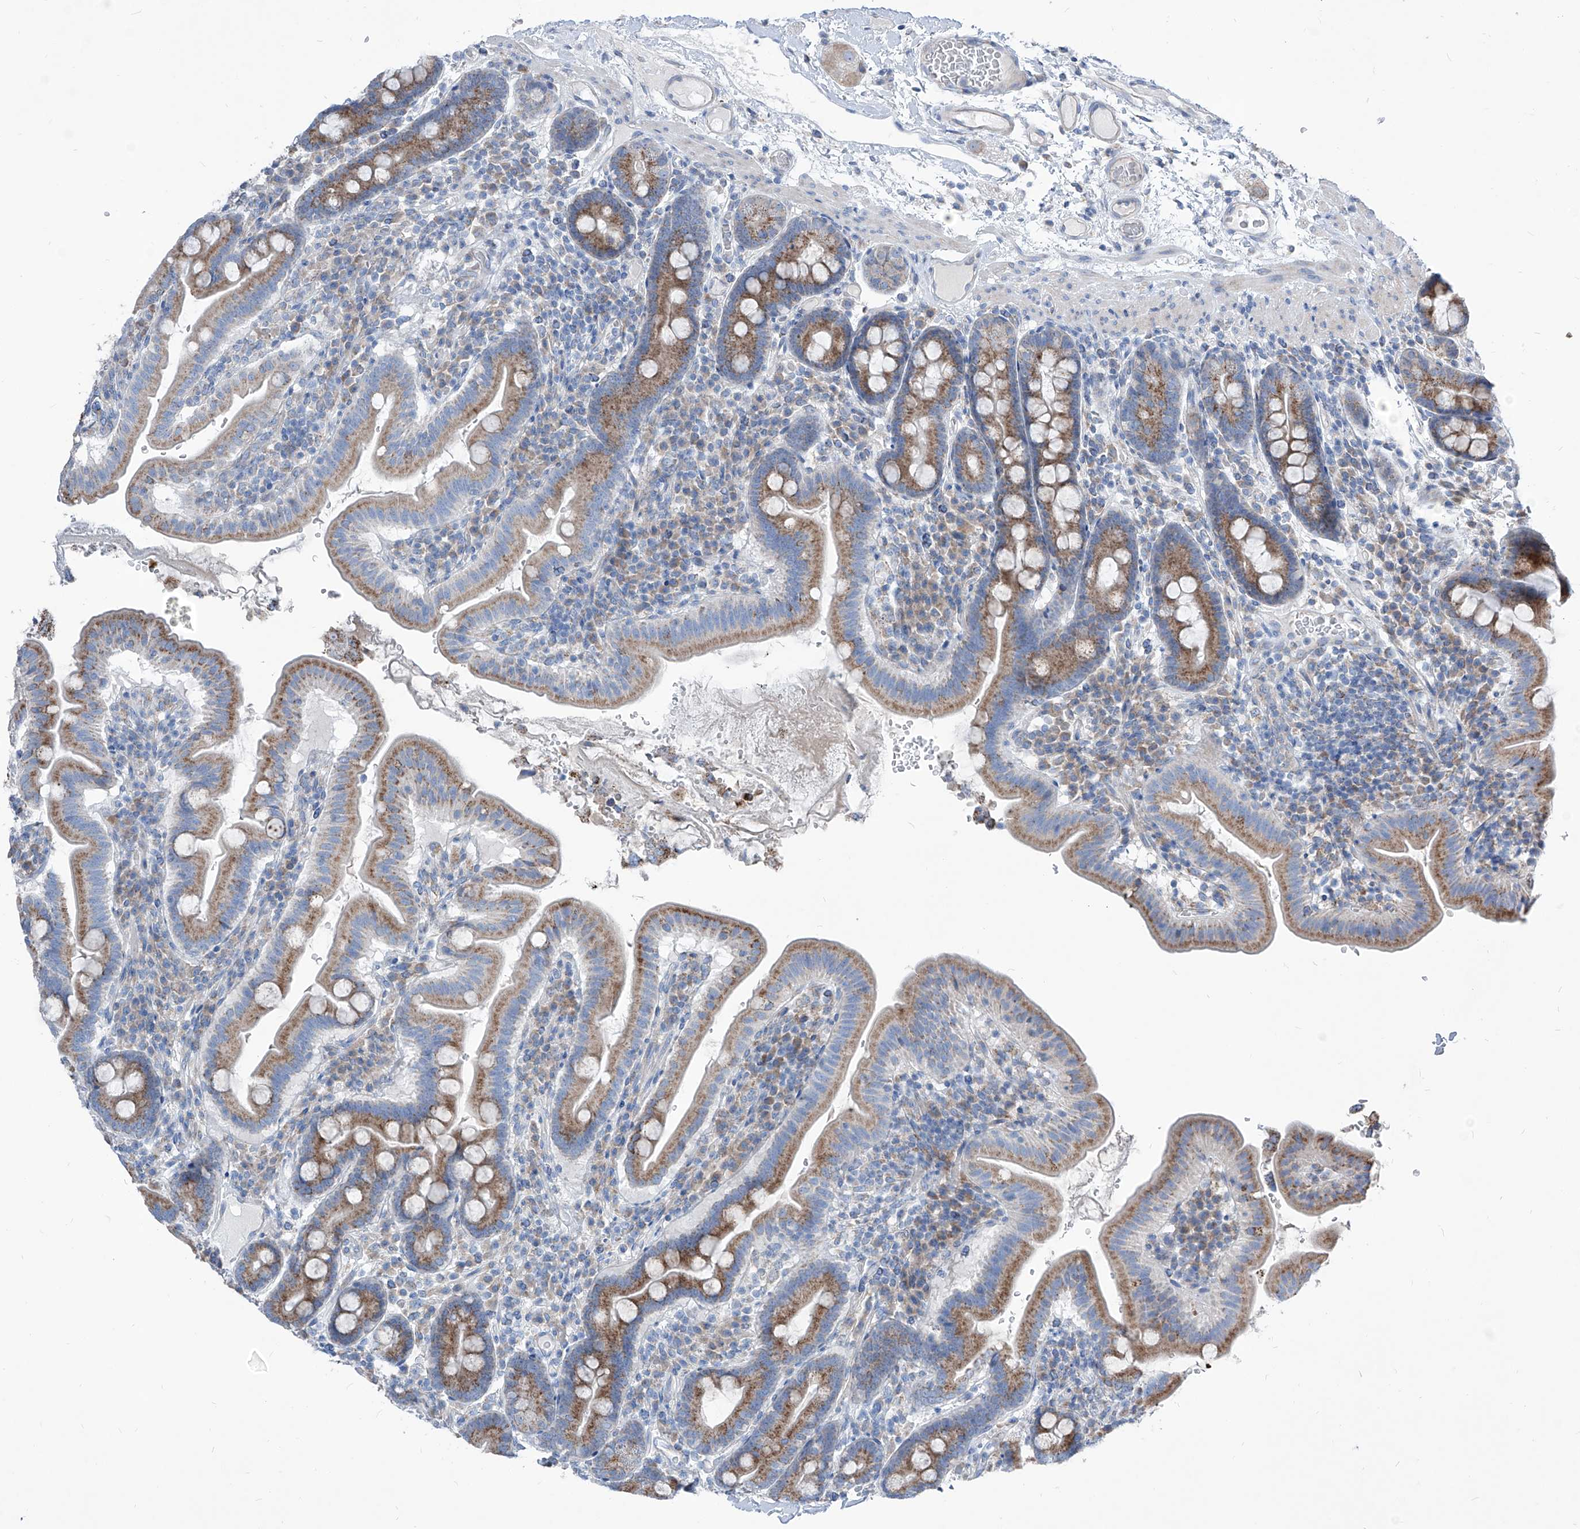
{"staining": {"intensity": "moderate", "quantity": ">75%", "location": "cytoplasmic/membranous"}, "tissue": "duodenum", "cell_type": "Glandular cells", "image_type": "normal", "snomed": [{"axis": "morphology", "description": "Normal tissue, NOS"}, {"axis": "morphology", "description": "Adenocarcinoma, NOS"}, {"axis": "topography", "description": "Pancreas"}, {"axis": "topography", "description": "Duodenum"}], "caption": "Human duodenum stained with a brown dye demonstrates moderate cytoplasmic/membranous positive positivity in approximately >75% of glandular cells.", "gene": "AGPS", "patient": {"sex": "male", "age": 50}}